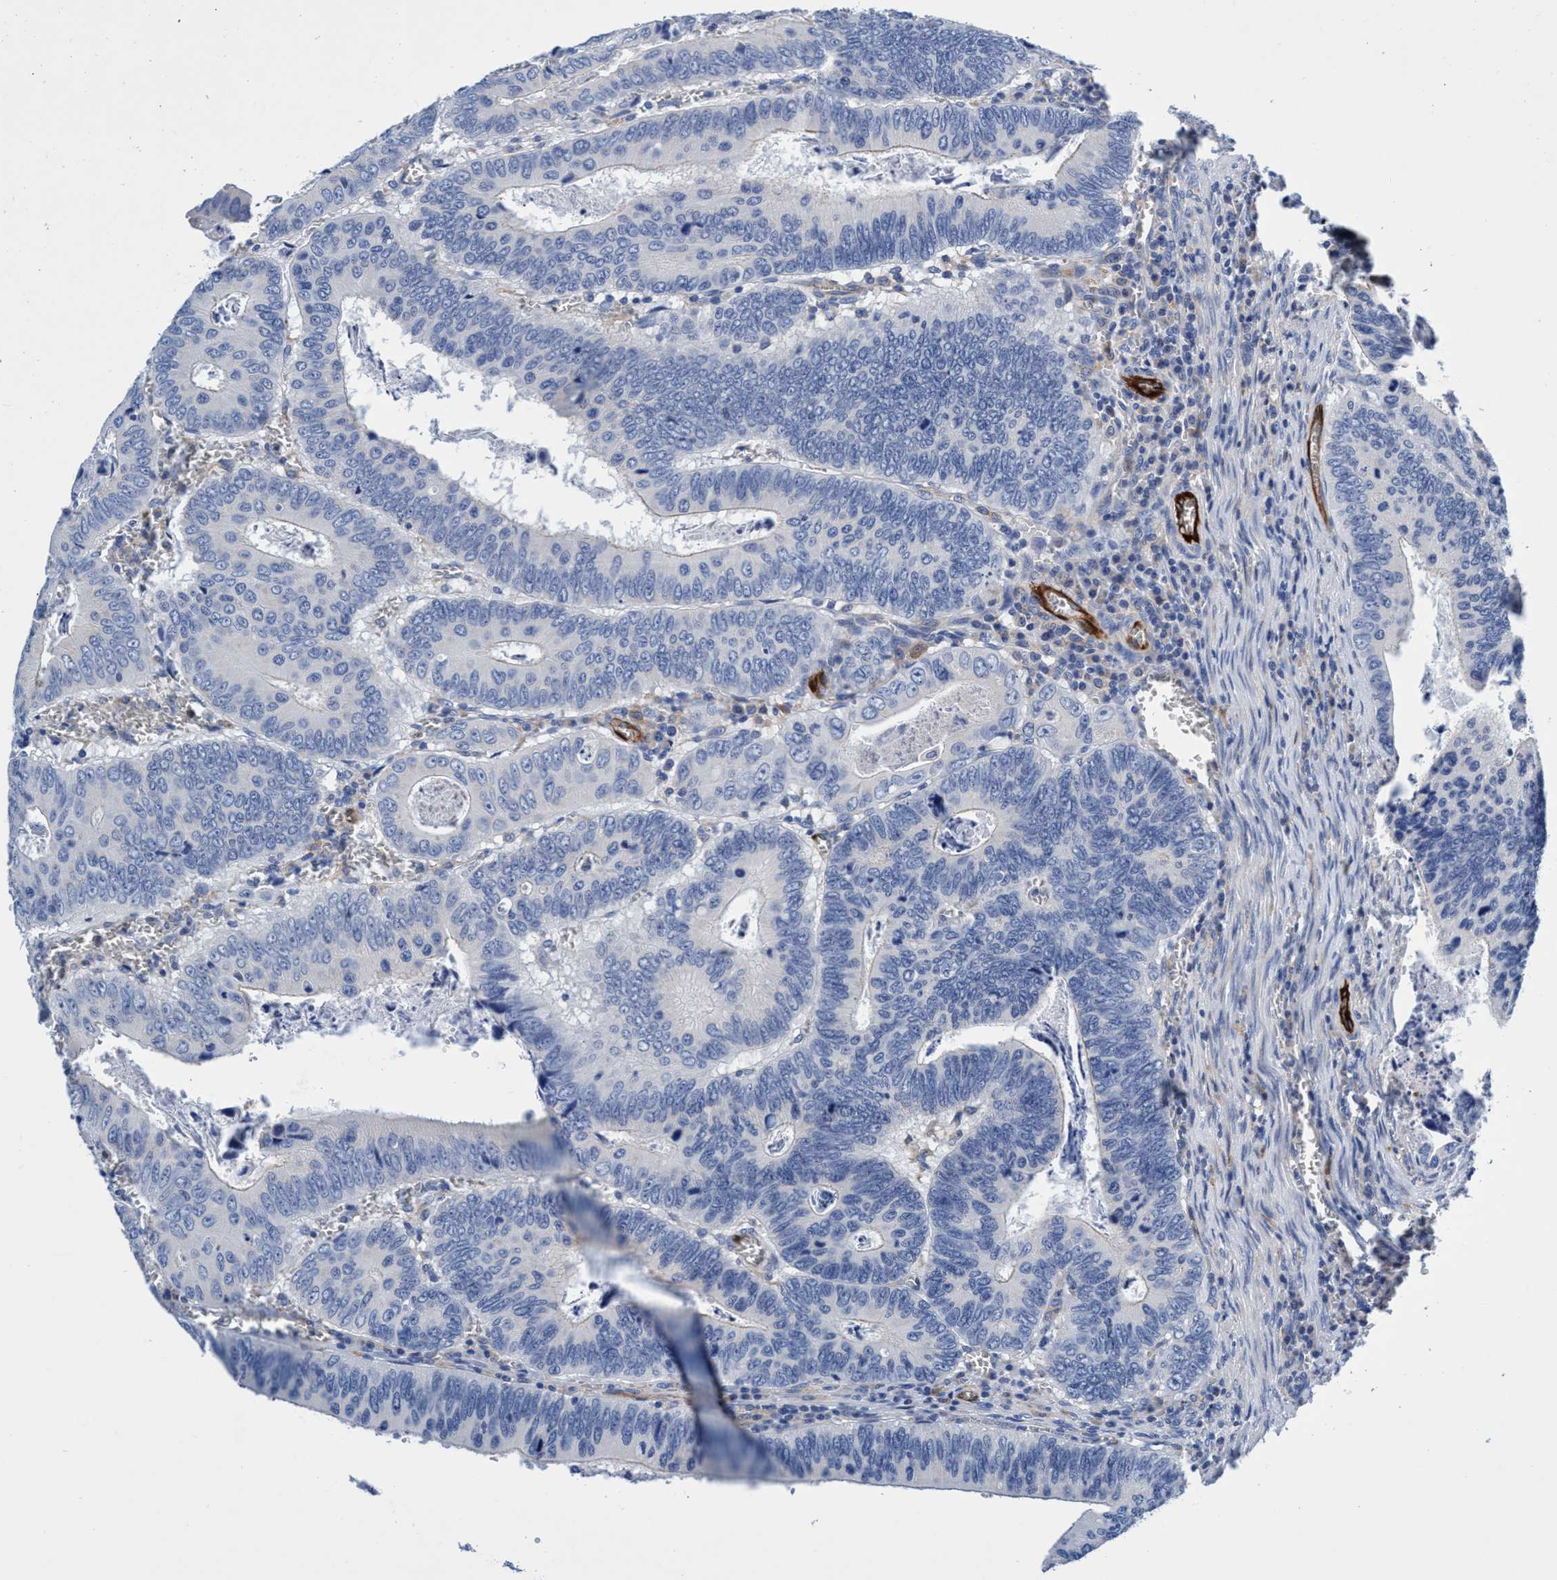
{"staining": {"intensity": "negative", "quantity": "none", "location": "none"}, "tissue": "colorectal cancer", "cell_type": "Tumor cells", "image_type": "cancer", "snomed": [{"axis": "morphology", "description": "Inflammation, NOS"}, {"axis": "morphology", "description": "Adenocarcinoma, NOS"}, {"axis": "topography", "description": "Colon"}], "caption": "Immunohistochemical staining of adenocarcinoma (colorectal) displays no significant staining in tumor cells.", "gene": "UBALD2", "patient": {"sex": "male", "age": 72}}